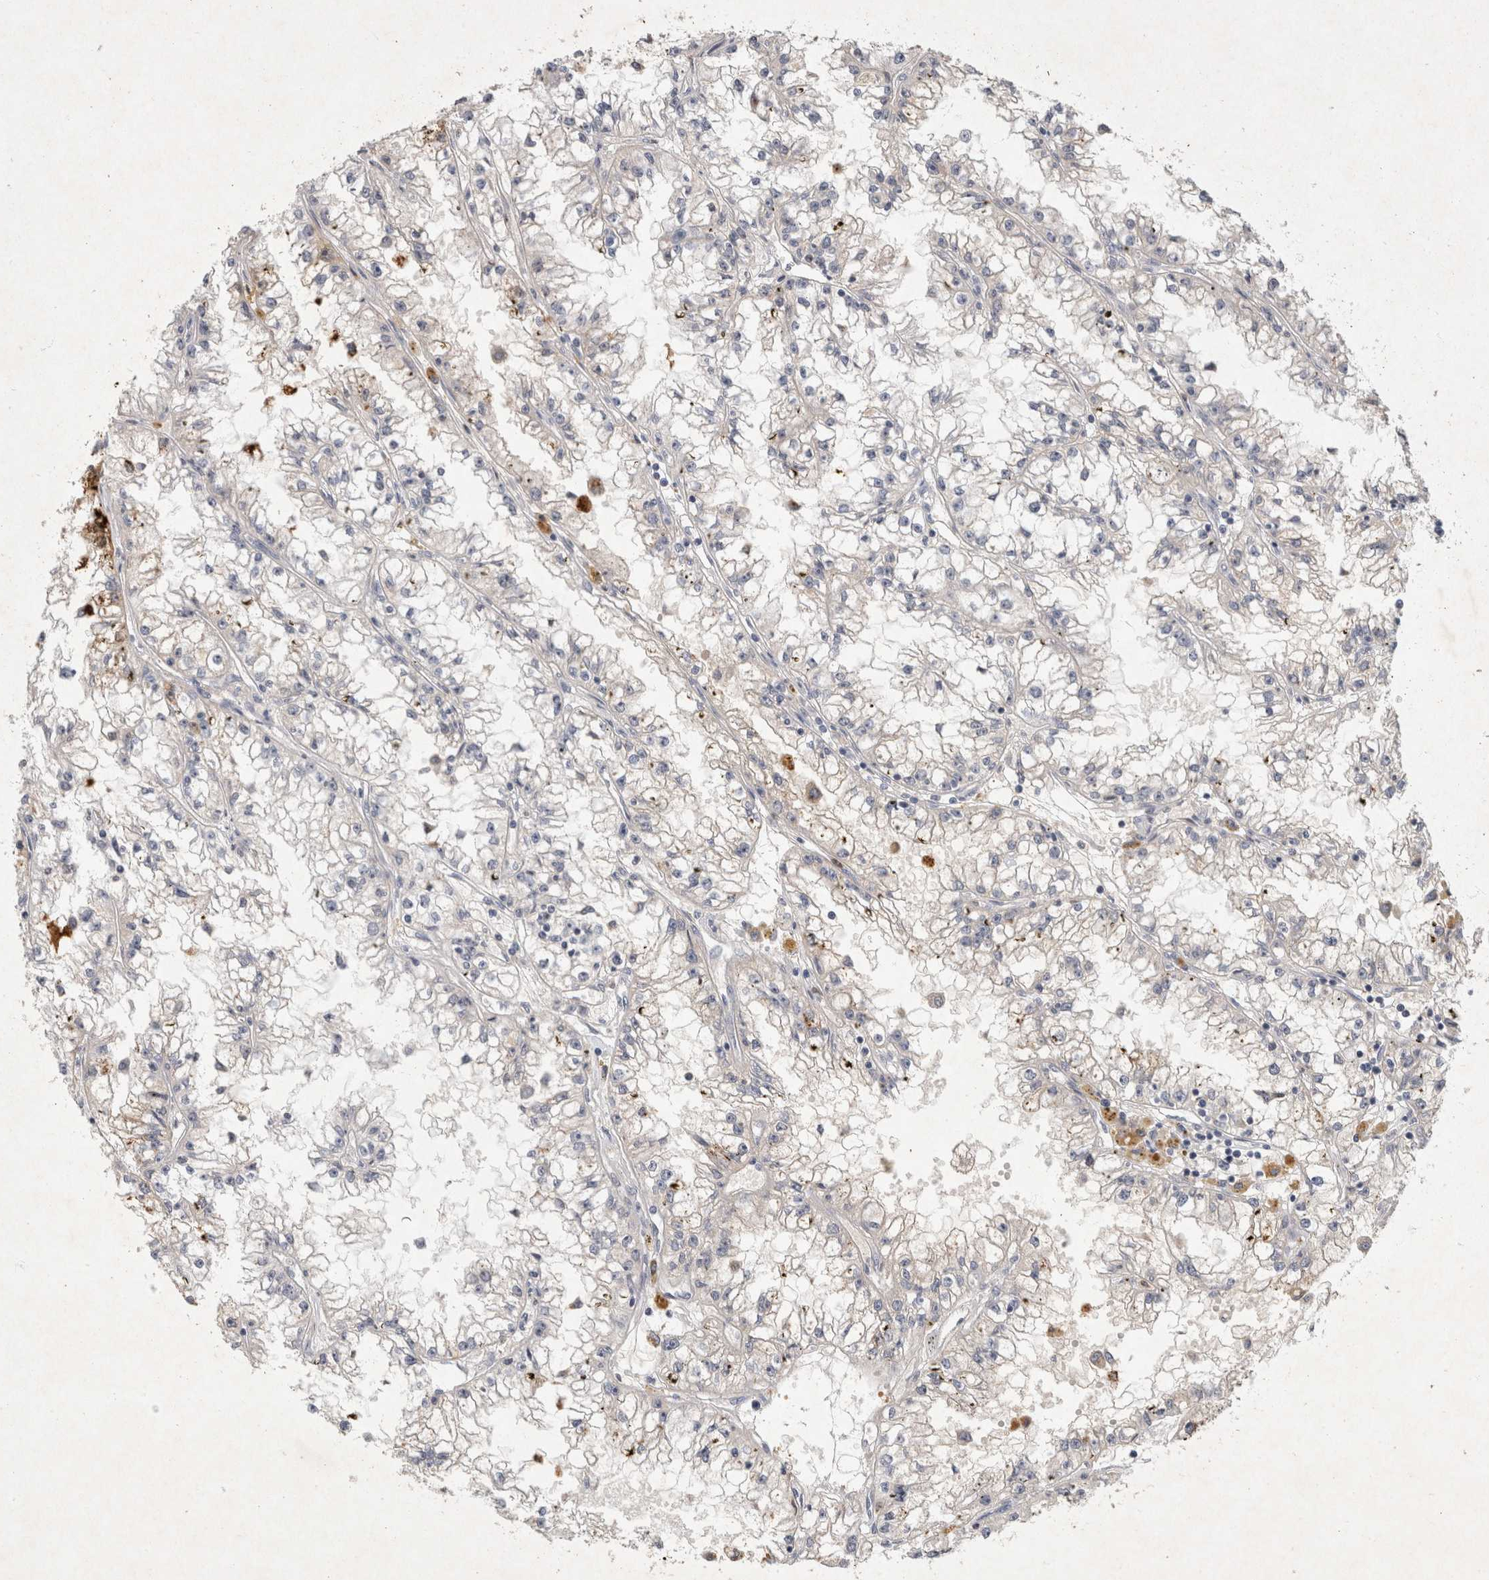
{"staining": {"intensity": "negative", "quantity": "none", "location": "none"}, "tissue": "renal cancer", "cell_type": "Tumor cells", "image_type": "cancer", "snomed": [{"axis": "morphology", "description": "Adenocarcinoma, NOS"}, {"axis": "topography", "description": "Kidney"}], "caption": "The immunohistochemistry micrograph has no significant positivity in tumor cells of renal adenocarcinoma tissue.", "gene": "XRCC5", "patient": {"sex": "male", "age": 56}}